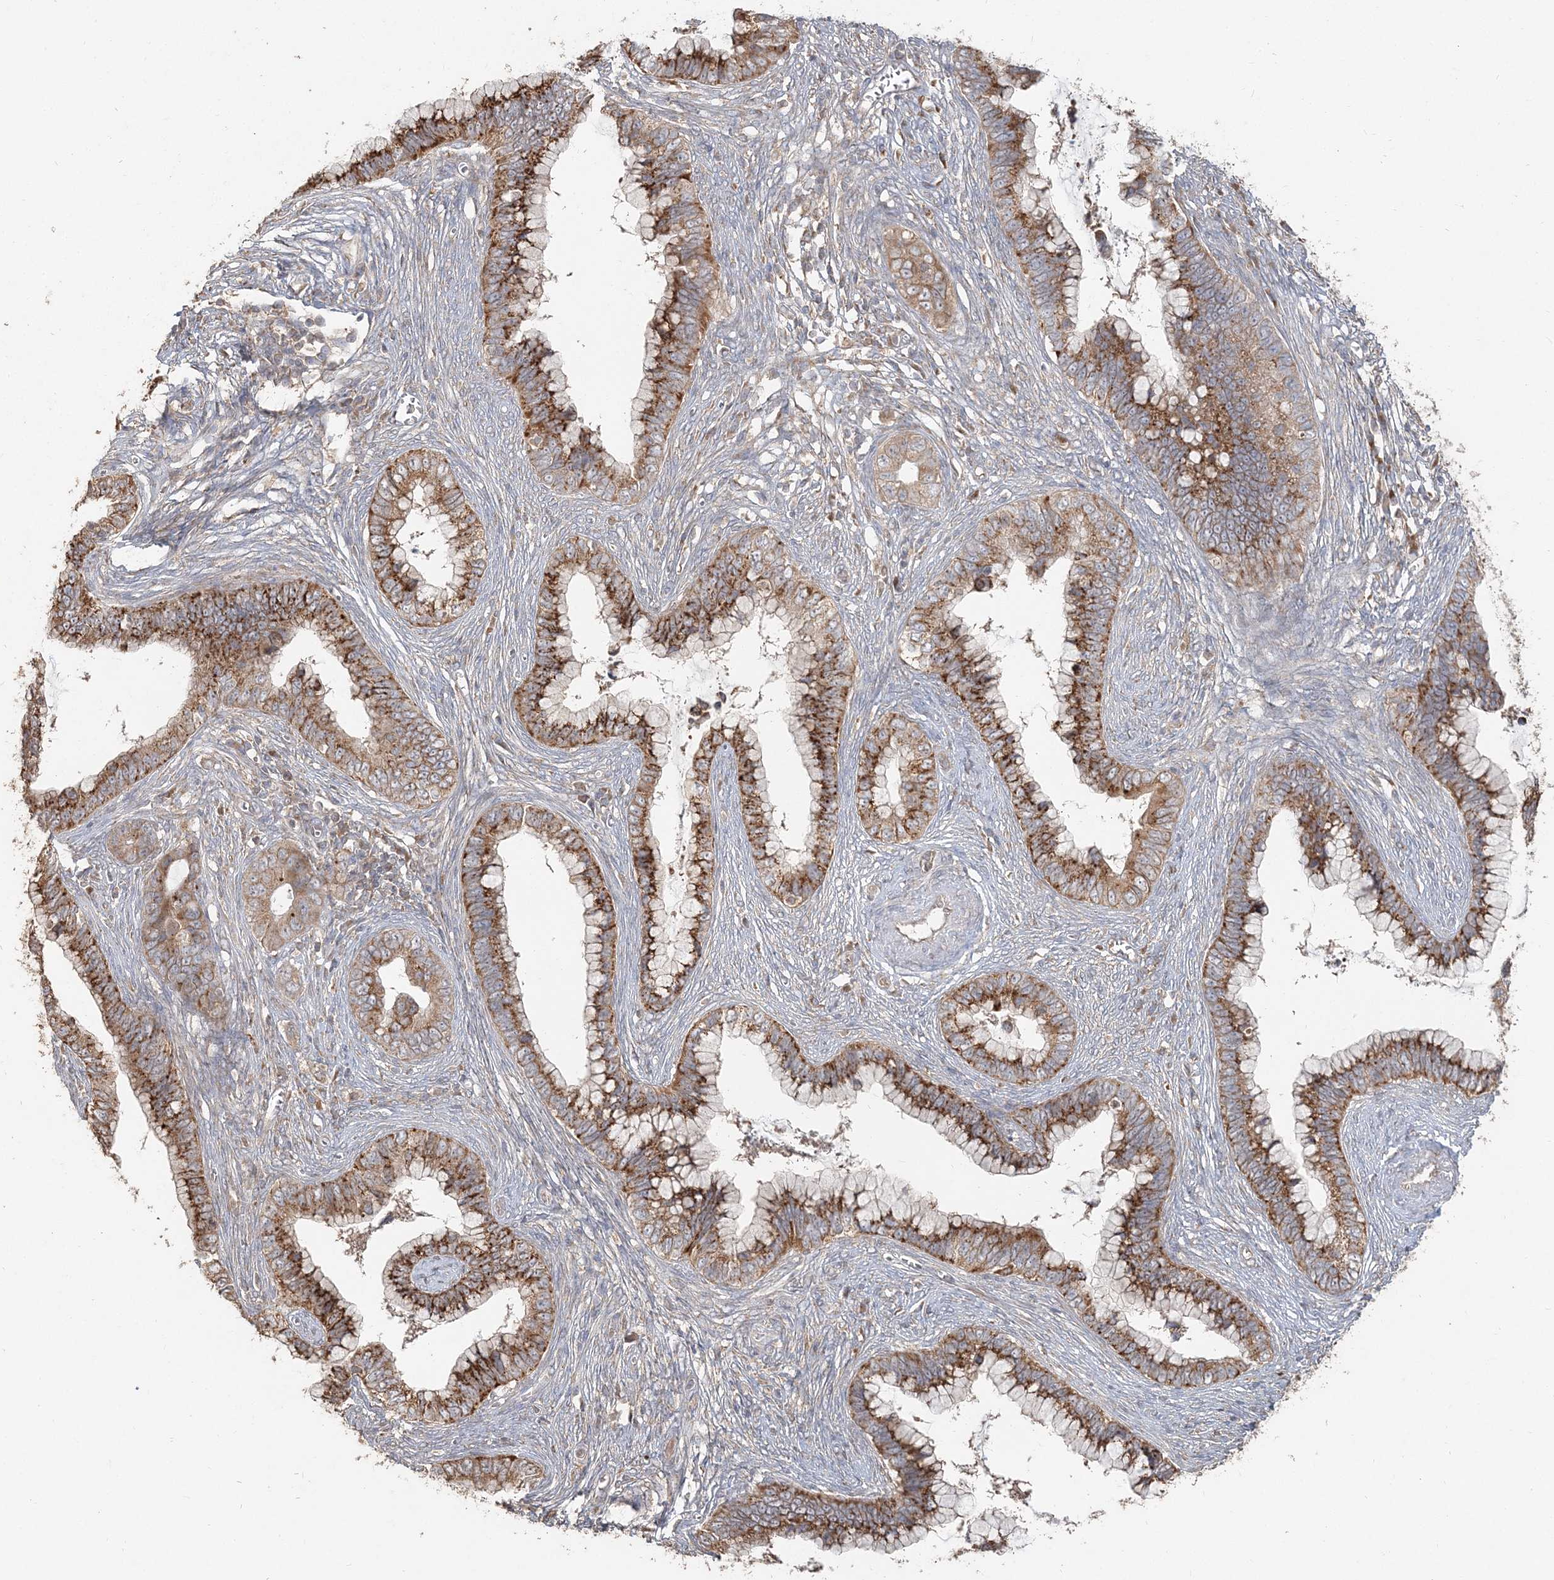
{"staining": {"intensity": "strong", "quantity": ">75%", "location": "cytoplasmic/membranous"}, "tissue": "cervical cancer", "cell_type": "Tumor cells", "image_type": "cancer", "snomed": [{"axis": "morphology", "description": "Adenocarcinoma, NOS"}, {"axis": "topography", "description": "Cervix"}], "caption": "Cervical cancer (adenocarcinoma) stained with DAB IHC shows high levels of strong cytoplasmic/membranous staining in approximately >75% of tumor cells.", "gene": "RAB14", "patient": {"sex": "female", "age": 44}}